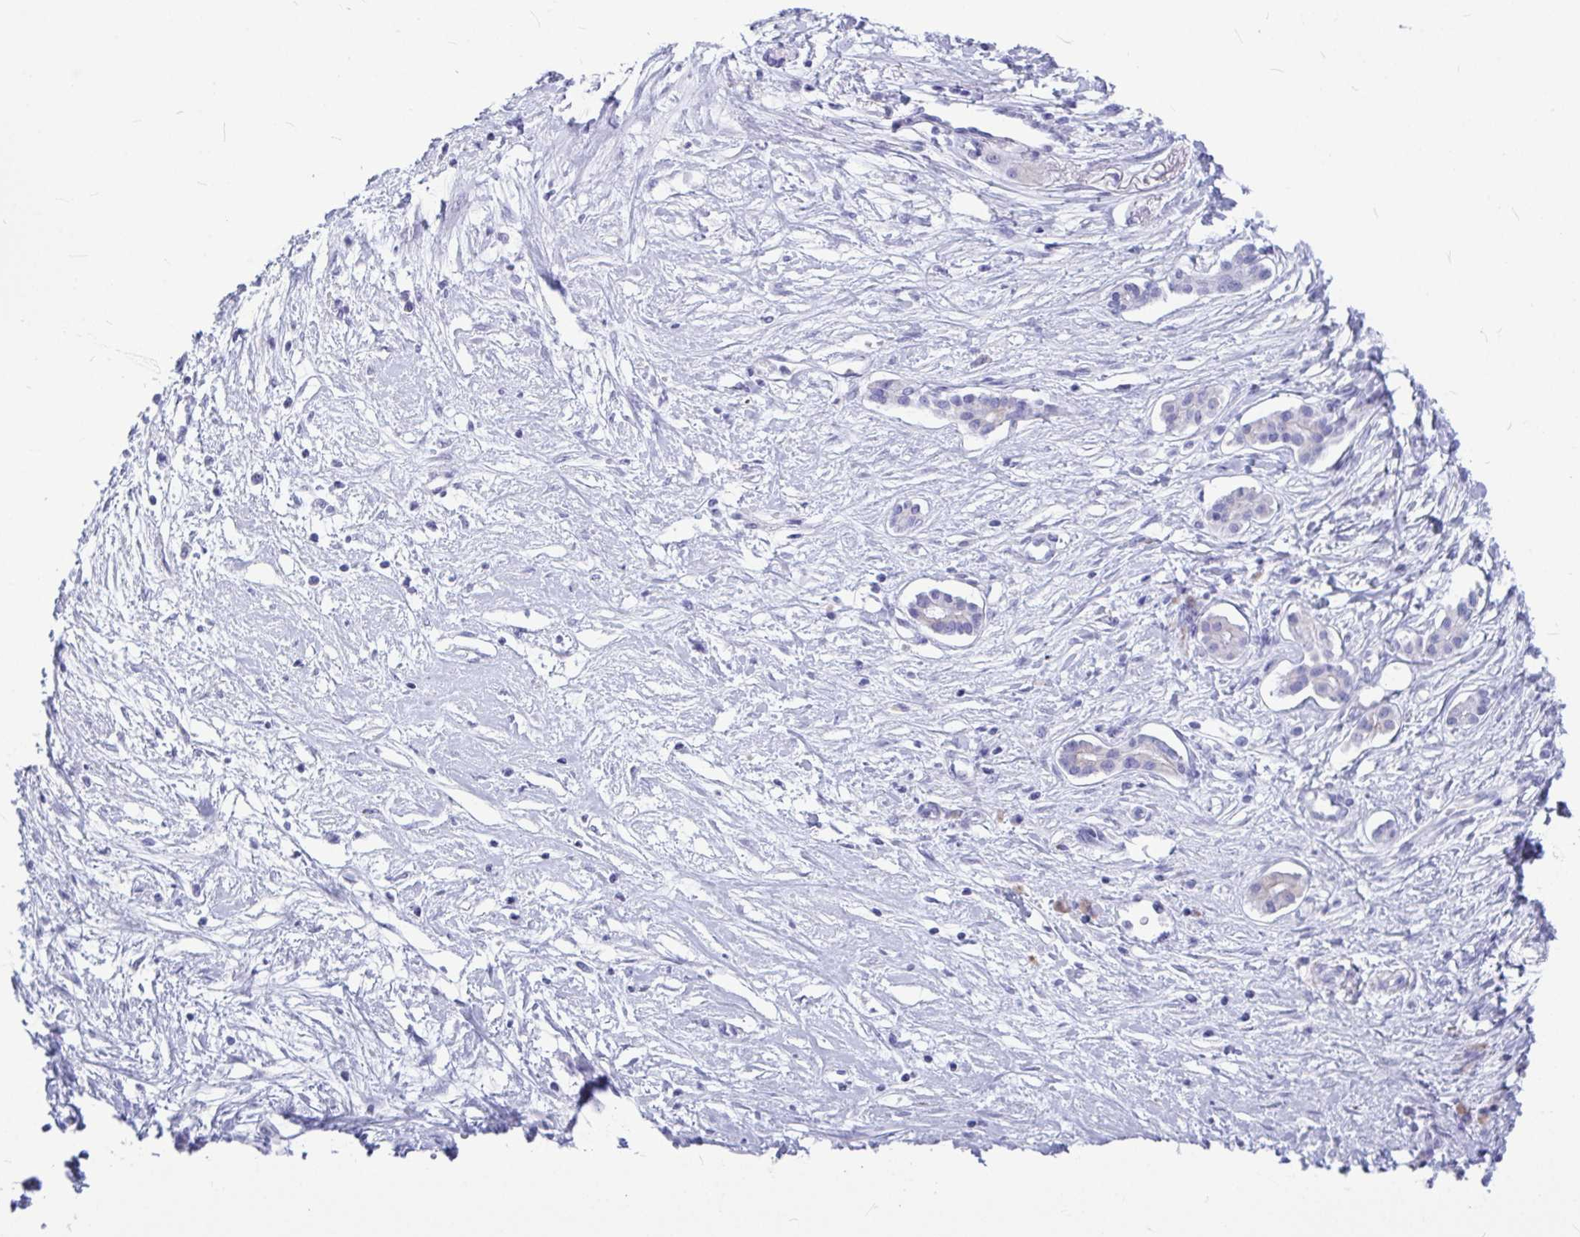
{"staining": {"intensity": "negative", "quantity": "none", "location": "none"}, "tissue": "pancreatic cancer", "cell_type": "Tumor cells", "image_type": "cancer", "snomed": [{"axis": "morphology", "description": "Adenocarcinoma, NOS"}, {"axis": "topography", "description": "Pancreas"}], "caption": "Immunohistochemical staining of pancreatic cancer demonstrates no significant staining in tumor cells.", "gene": "OR5J2", "patient": {"sex": "male", "age": 68}}